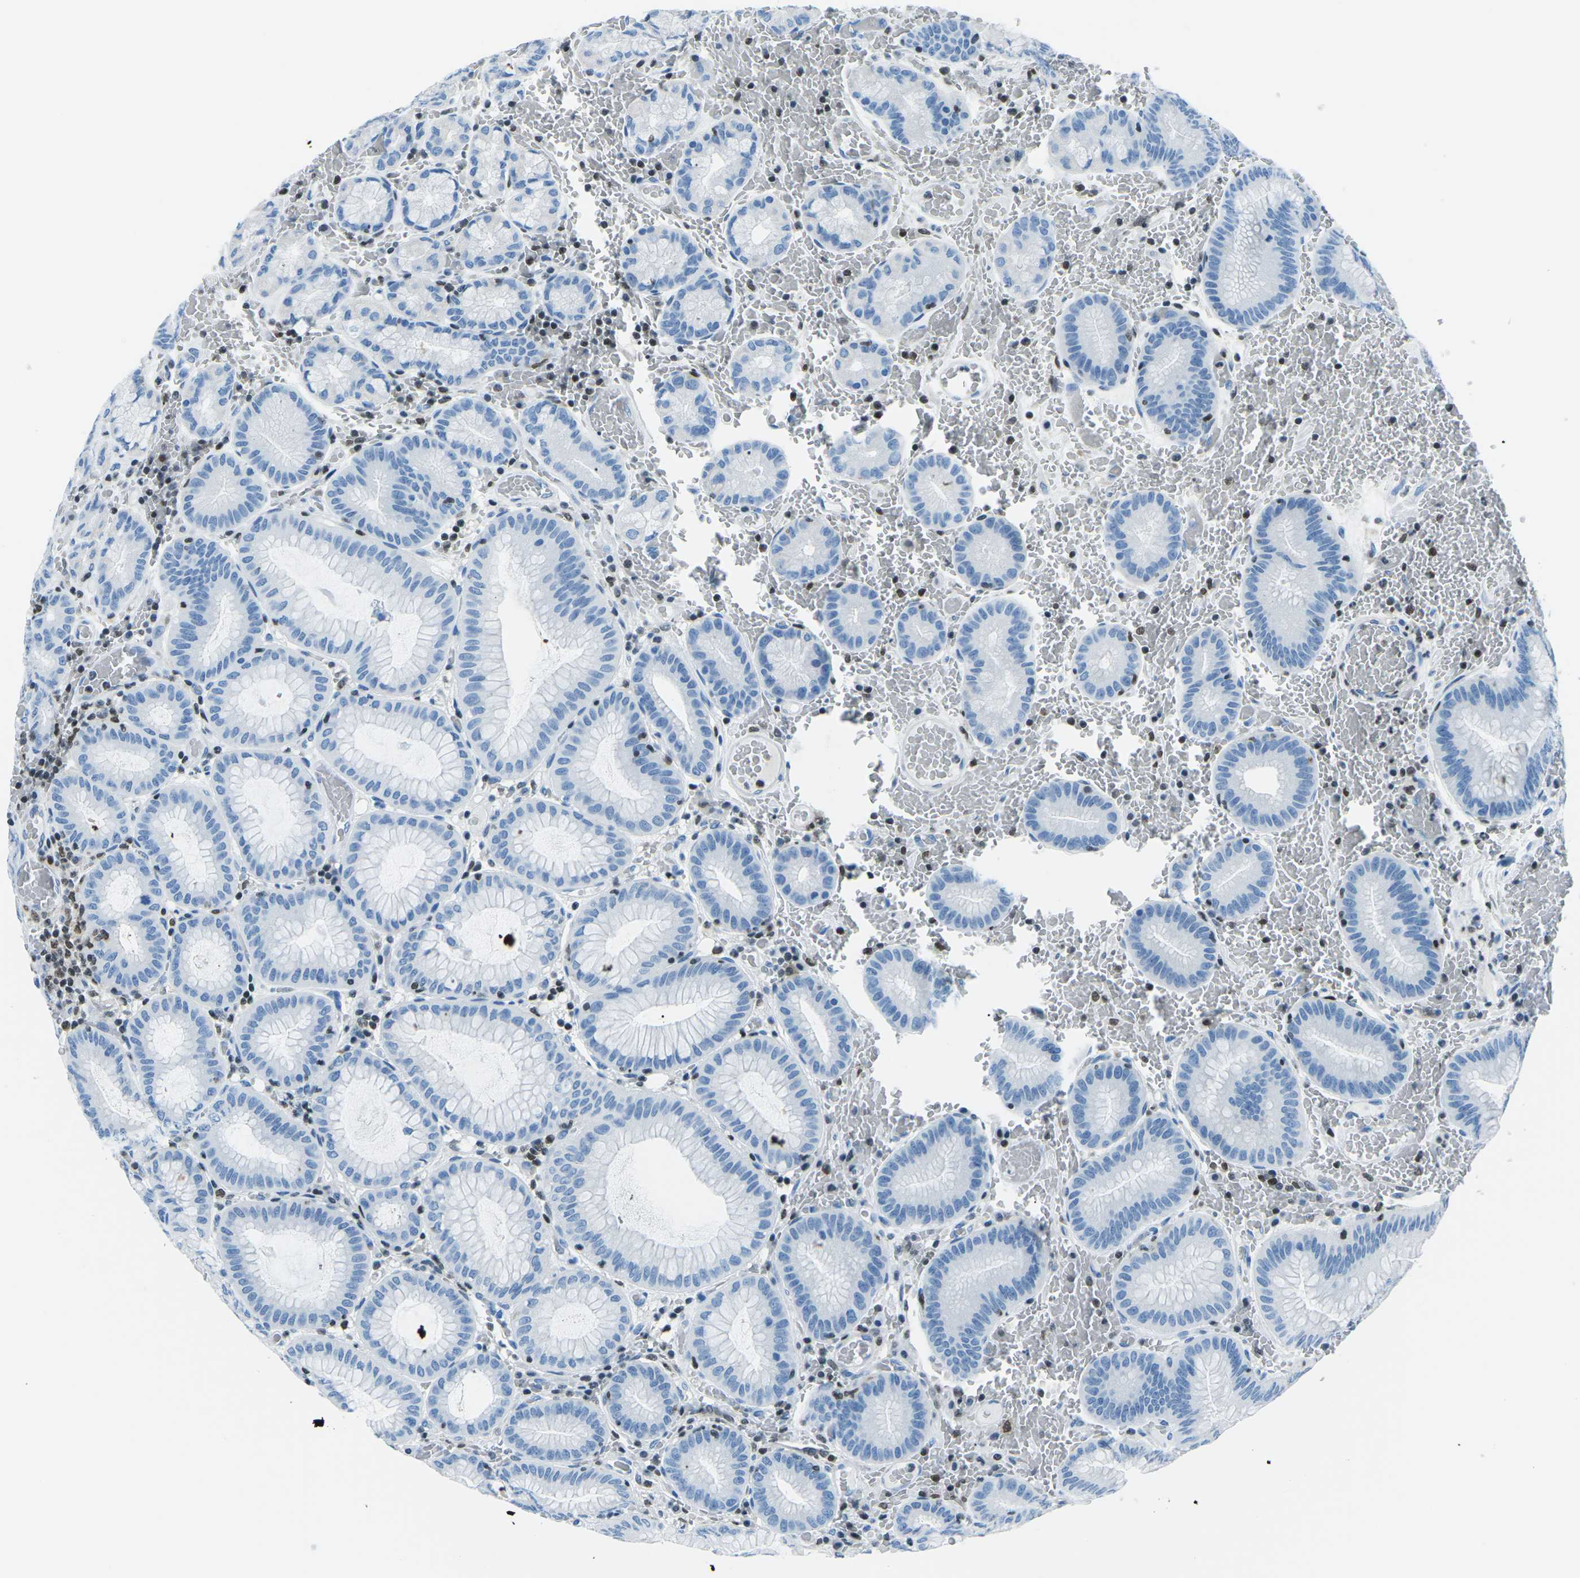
{"staining": {"intensity": "negative", "quantity": "none", "location": "none"}, "tissue": "stomach", "cell_type": "Glandular cells", "image_type": "normal", "snomed": [{"axis": "morphology", "description": "Normal tissue, NOS"}, {"axis": "morphology", "description": "Carcinoid, malignant, NOS"}, {"axis": "topography", "description": "Stomach, upper"}], "caption": "Protein analysis of benign stomach demonstrates no significant staining in glandular cells.", "gene": "CELF2", "patient": {"sex": "male", "age": 39}}